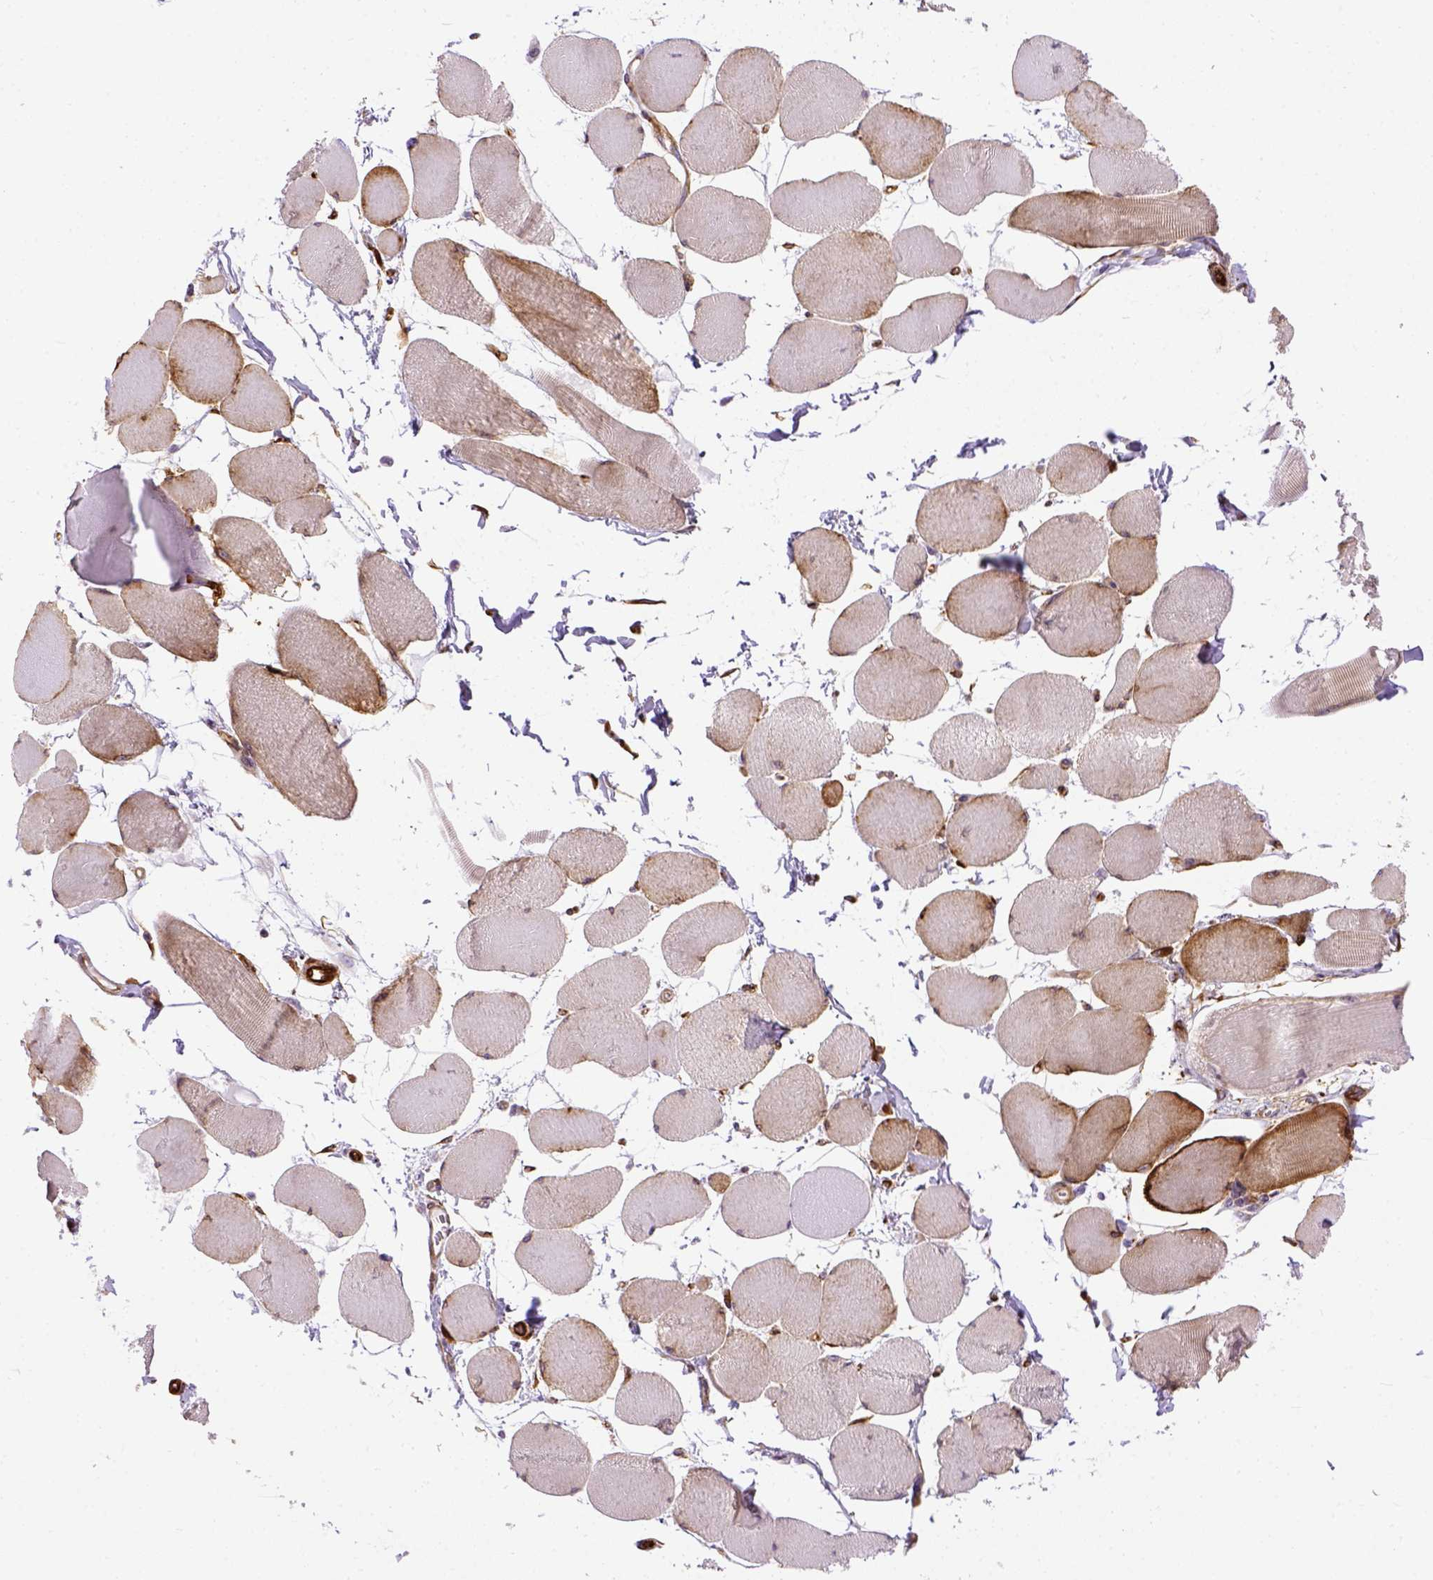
{"staining": {"intensity": "moderate", "quantity": ">75%", "location": "cytoplasmic/membranous"}, "tissue": "skeletal muscle", "cell_type": "Myocytes", "image_type": "normal", "snomed": [{"axis": "morphology", "description": "Normal tissue, NOS"}, {"axis": "topography", "description": "Skeletal muscle"}], "caption": "Skeletal muscle was stained to show a protein in brown. There is medium levels of moderate cytoplasmic/membranous positivity in about >75% of myocytes. (brown staining indicates protein expression, while blue staining denotes nuclei).", "gene": "KAZN", "patient": {"sex": "female", "age": 75}}